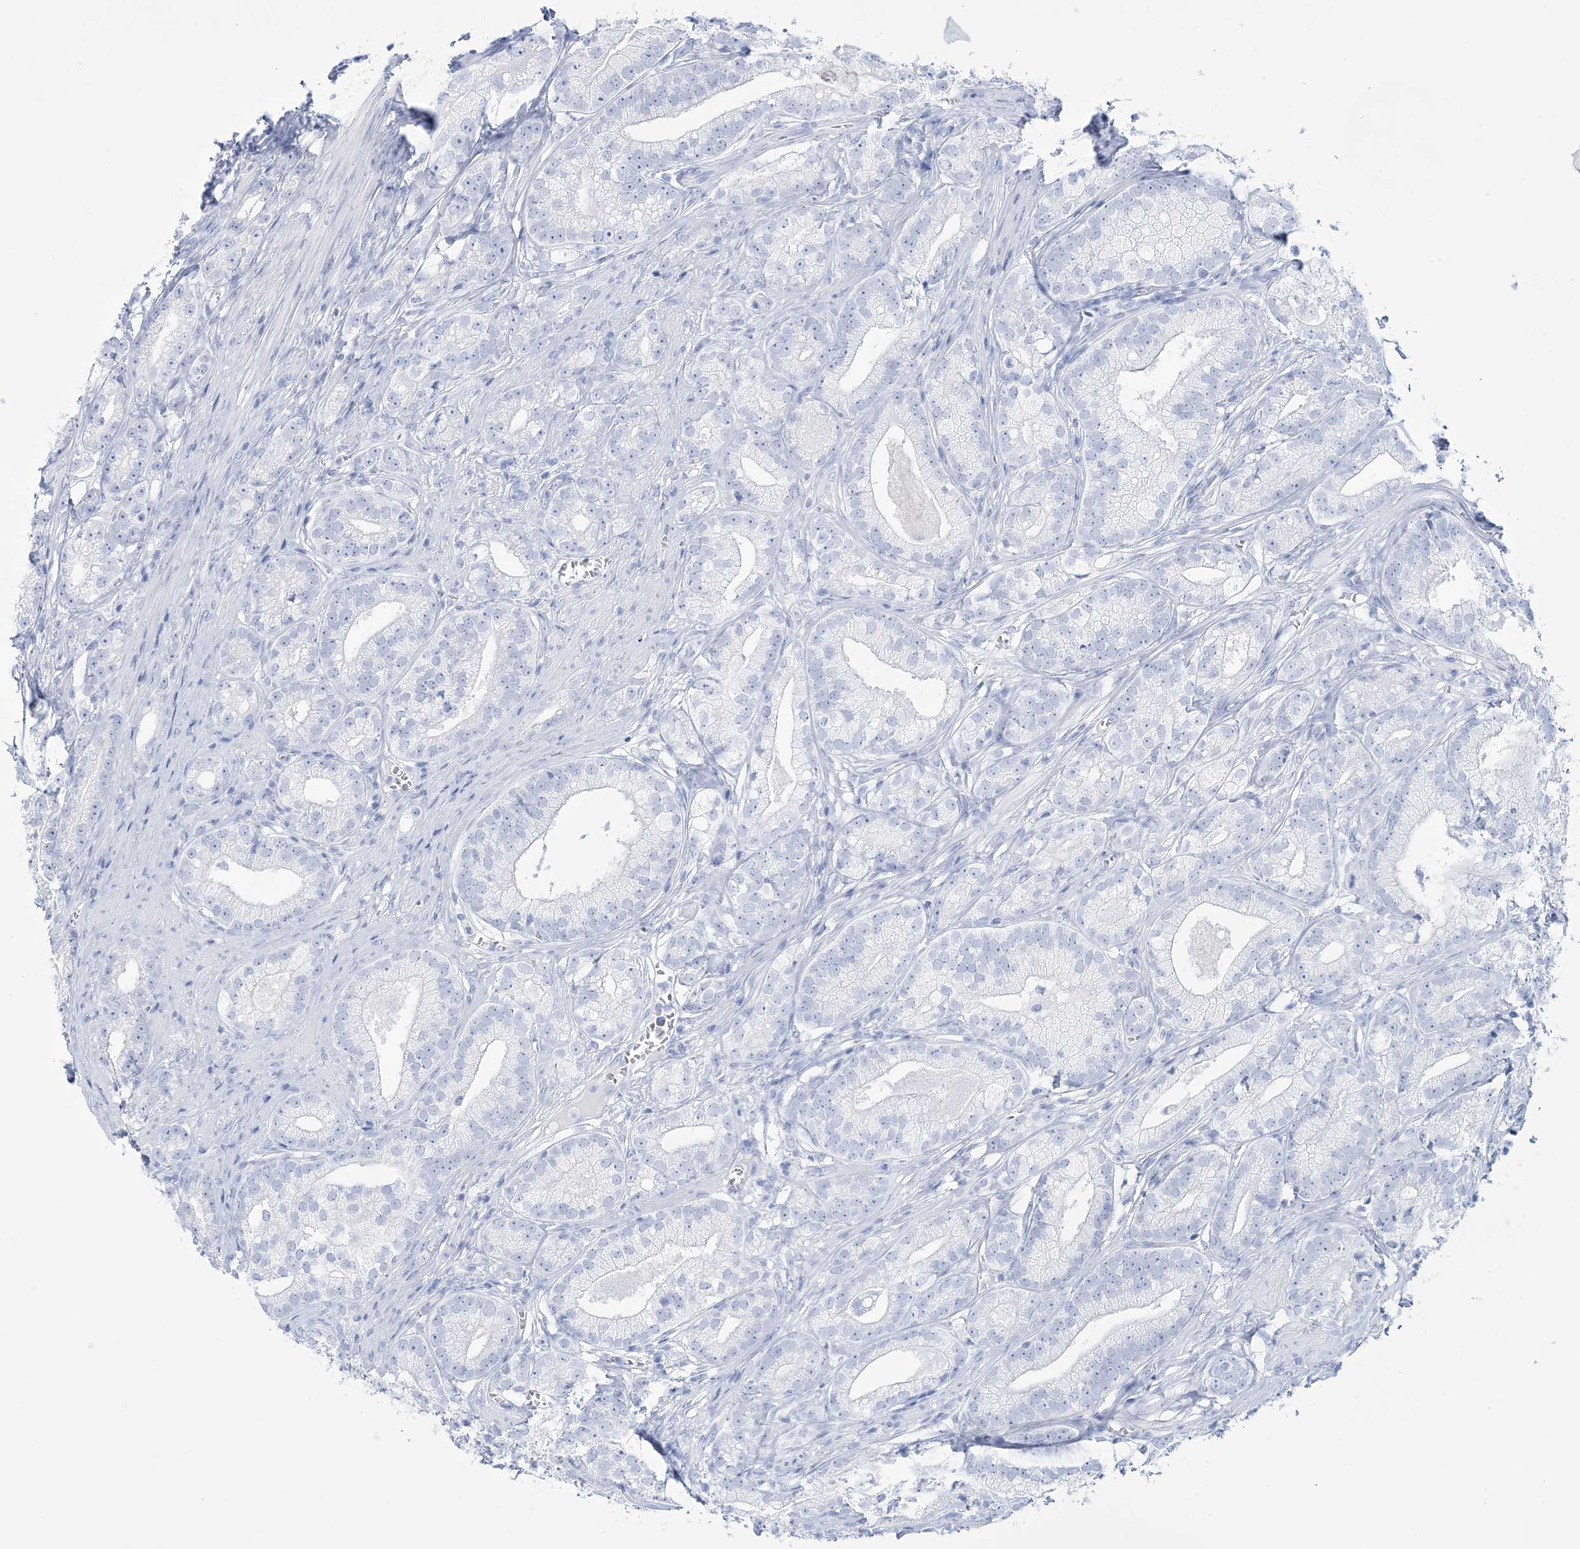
{"staining": {"intensity": "negative", "quantity": "none", "location": "none"}, "tissue": "prostate cancer", "cell_type": "Tumor cells", "image_type": "cancer", "snomed": [{"axis": "morphology", "description": "Adenocarcinoma, High grade"}, {"axis": "topography", "description": "Prostate"}], "caption": "DAB immunohistochemical staining of prostate adenocarcinoma (high-grade) exhibits no significant staining in tumor cells. (Brightfield microscopy of DAB (3,3'-diaminobenzidine) immunohistochemistry at high magnification).", "gene": "RBP2", "patient": {"sex": "male", "age": 69}}